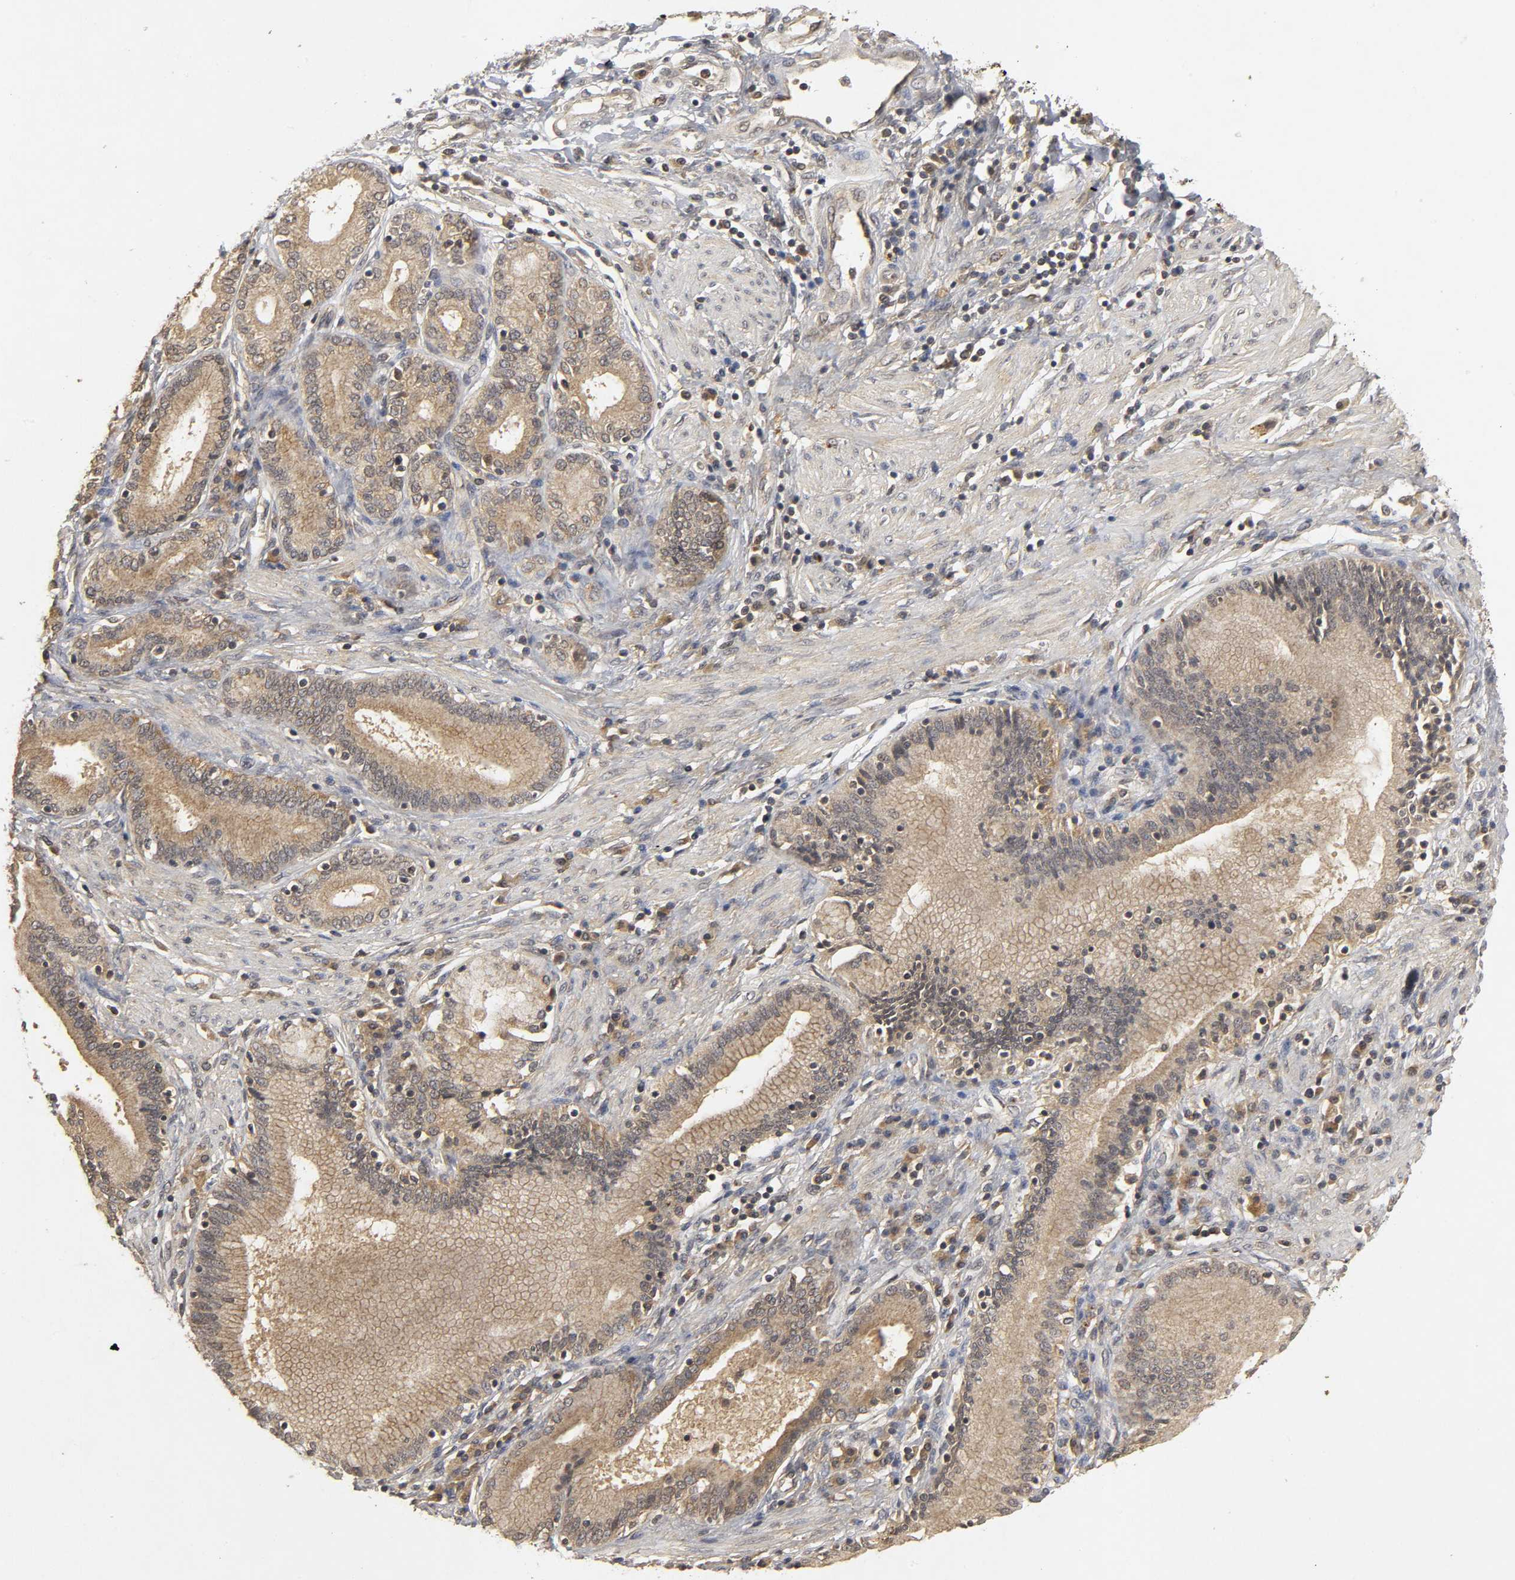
{"staining": {"intensity": "weak", "quantity": ">75%", "location": "cytoplasmic/membranous"}, "tissue": "pancreatic cancer", "cell_type": "Tumor cells", "image_type": "cancer", "snomed": [{"axis": "morphology", "description": "Adenocarcinoma, NOS"}, {"axis": "topography", "description": "Pancreas"}], "caption": "High-magnification brightfield microscopy of pancreatic cancer (adenocarcinoma) stained with DAB (brown) and counterstained with hematoxylin (blue). tumor cells exhibit weak cytoplasmic/membranous positivity is identified in approximately>75% of cells.", "gene": "TRAF6", "patient": {"sex": "female", "age": 48}}